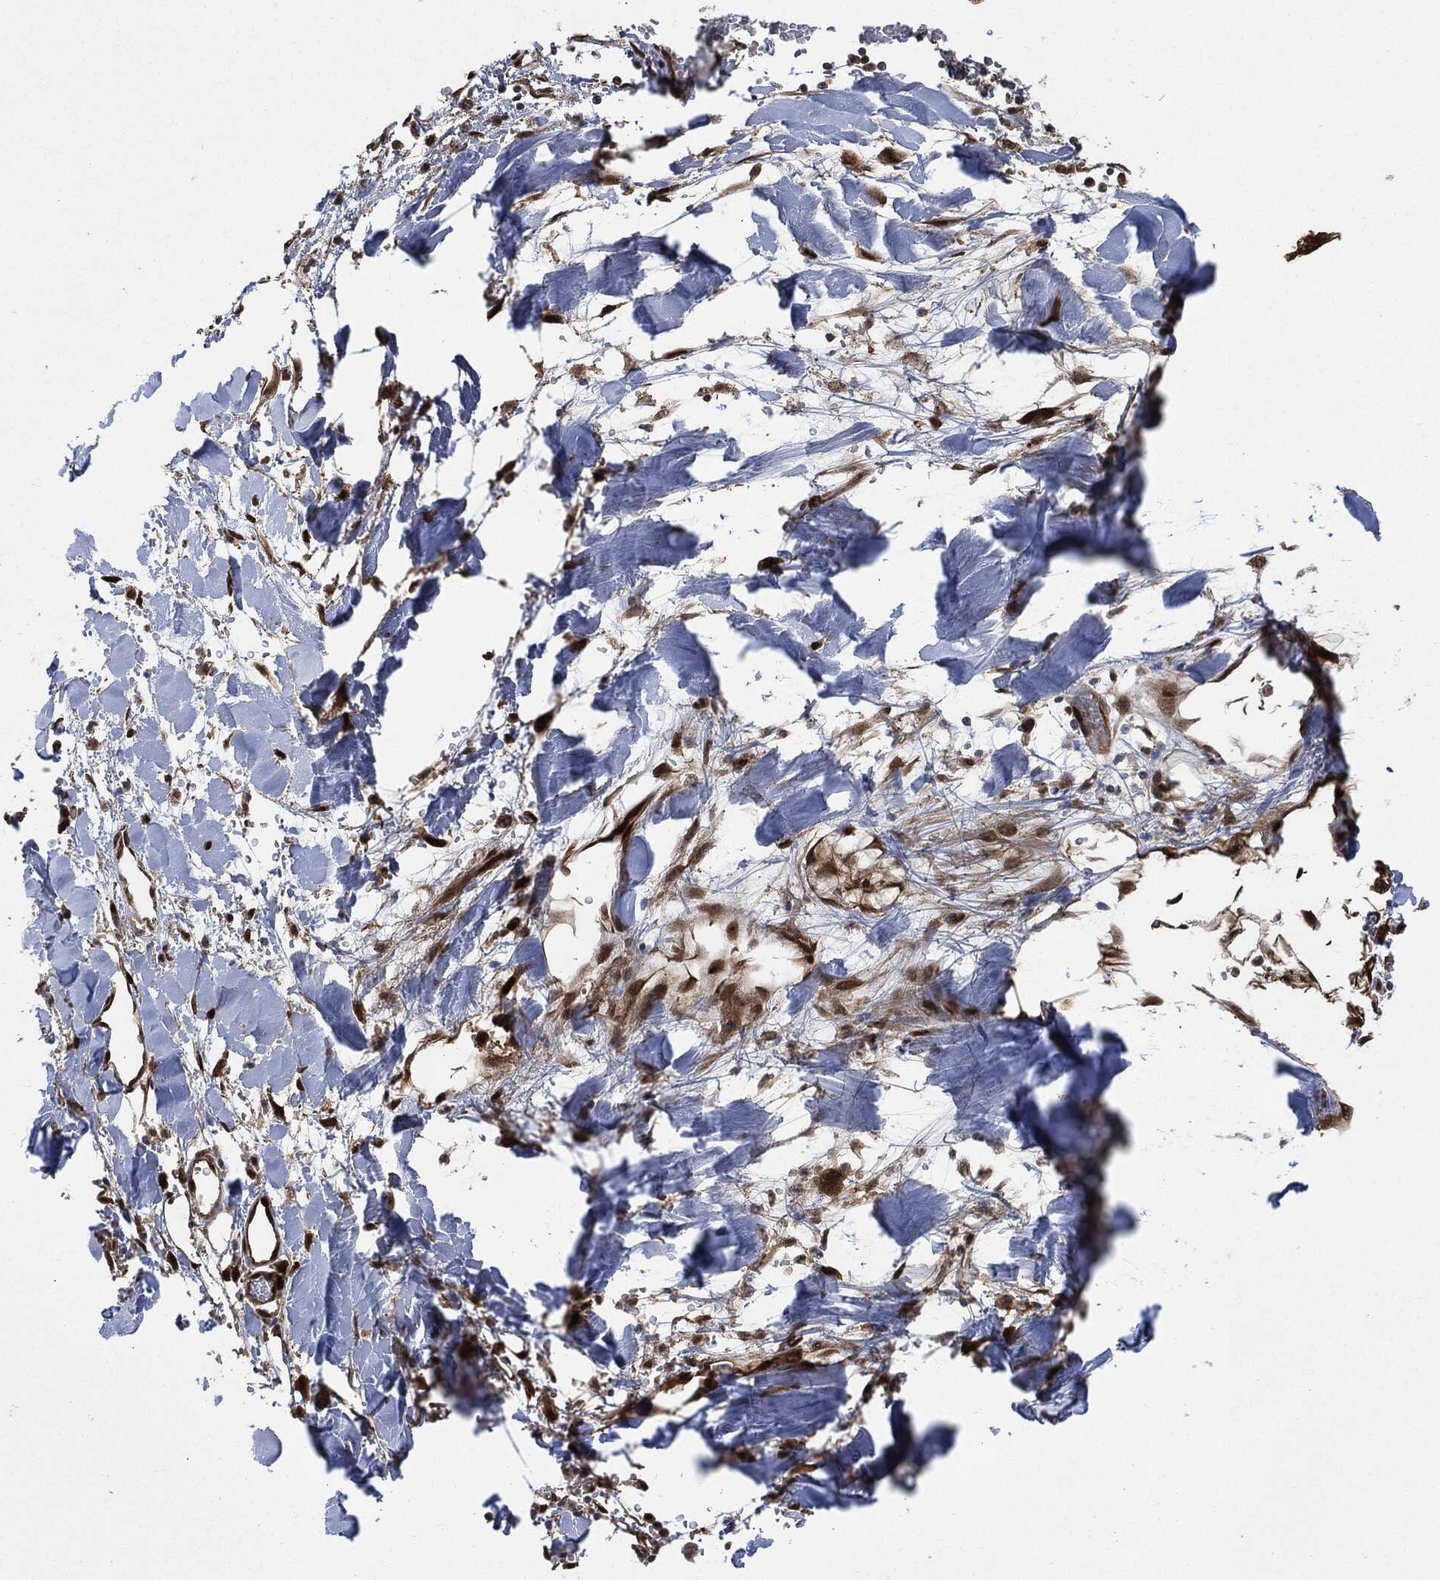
{"staining": {"intensity": "strong", "quantity": ">75%", "location": "cytoplasmic/membranous,nuclear"}, "tissue": "melanoma", "cell_type": "Tumor cells", "image_type": "cancer", "snomed": [{"axis": "morphology", "description": "Malignant melanoma, Metastatic site"}, {"axis": "topography", "description": "Lymph node"}], "caption": "High-power microscopy captured an immunohistochemistry (IHC) micrograph of melanoma, revealing strong cytoplasmic/membranous and nuclear positivity in approximately >75% of tumor cells. The staining was performed using DAB, with brown indicating positive protein expression. Nuclei are stained blue with hematoxylin.", "gene": "DCTN1", "patient": {"sex": "male", "age": 50}}